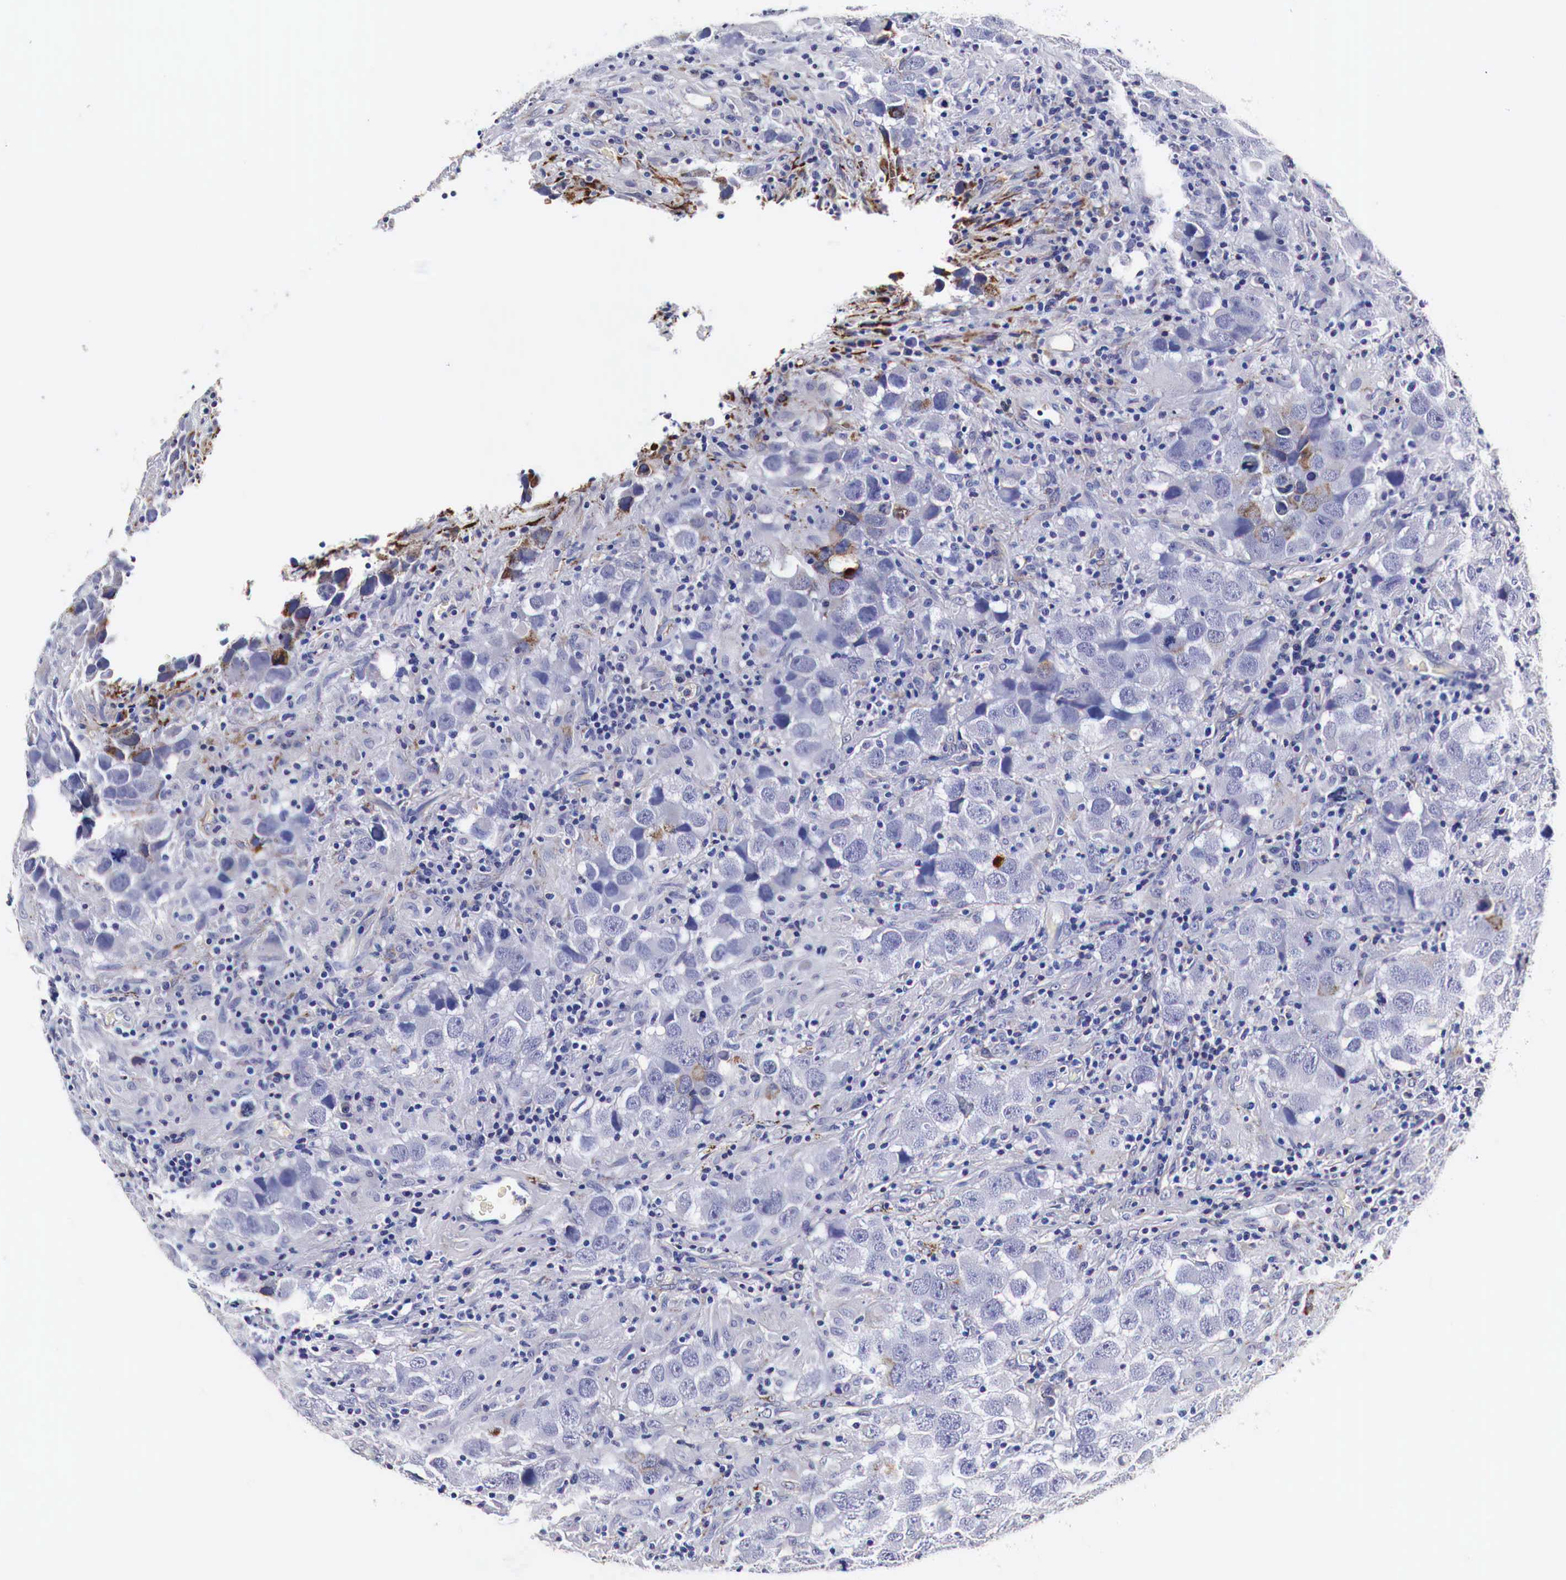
{"staining": {"intensity": "negative", "quantity": "none", "location": "none"}, "tissue": "testis cancer", "cell_type": "Tumor cells", "image_type": "cancer", "snomed": [{"axis": "morphology", "description": "Carcinoma, Embryonal, NOS"}, {"axis": "topography", "description": "Testis"}], "caption": "IHC of testis embryonal carcinoma displays no expression in tumor cells.", "gene": "CKAP4", "patient": {"sex": "male", "age": 21}}